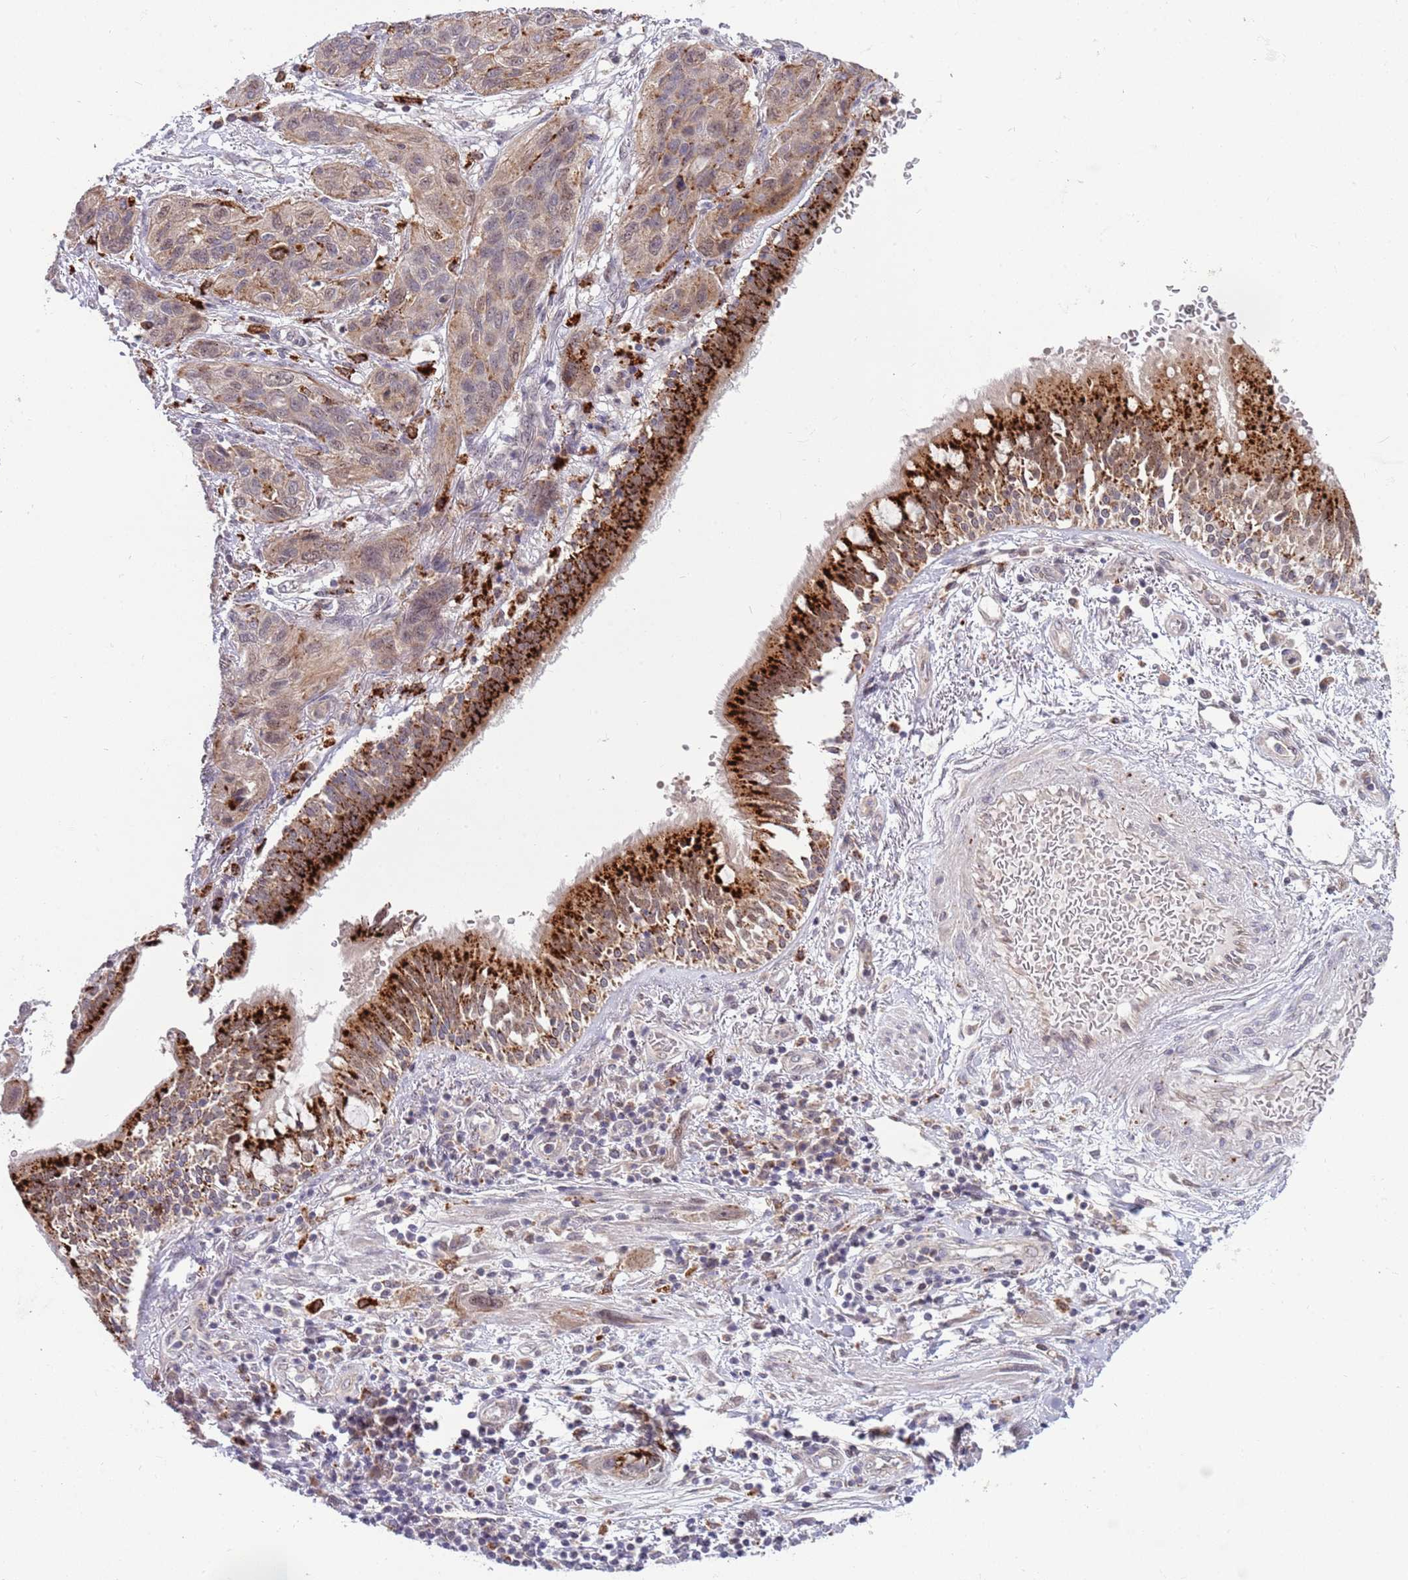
{"staining": {"intensity": "weak", "quantity": "25%-75%", "location": "cytoplasmic/membranous,nuclear"}, "tissue": "lung cancer", "cell_type": "Tumor cells", "image_type": "cancer", "snomed": [{"axis": "morphology", "description": "Squamous cell carcinoma, NOS"}, {"axis": "topography", "description": "Lung"}], "caption": "Weak cytoplasmic/membranous and nuclear positivity for a protein is appreciated in about 25%-75% of tumor cells of lung cancer (squamous cell carcinoma) using IHC.", "gene": "TRIM27", "patient": {"sex": "female", "age": 70}}